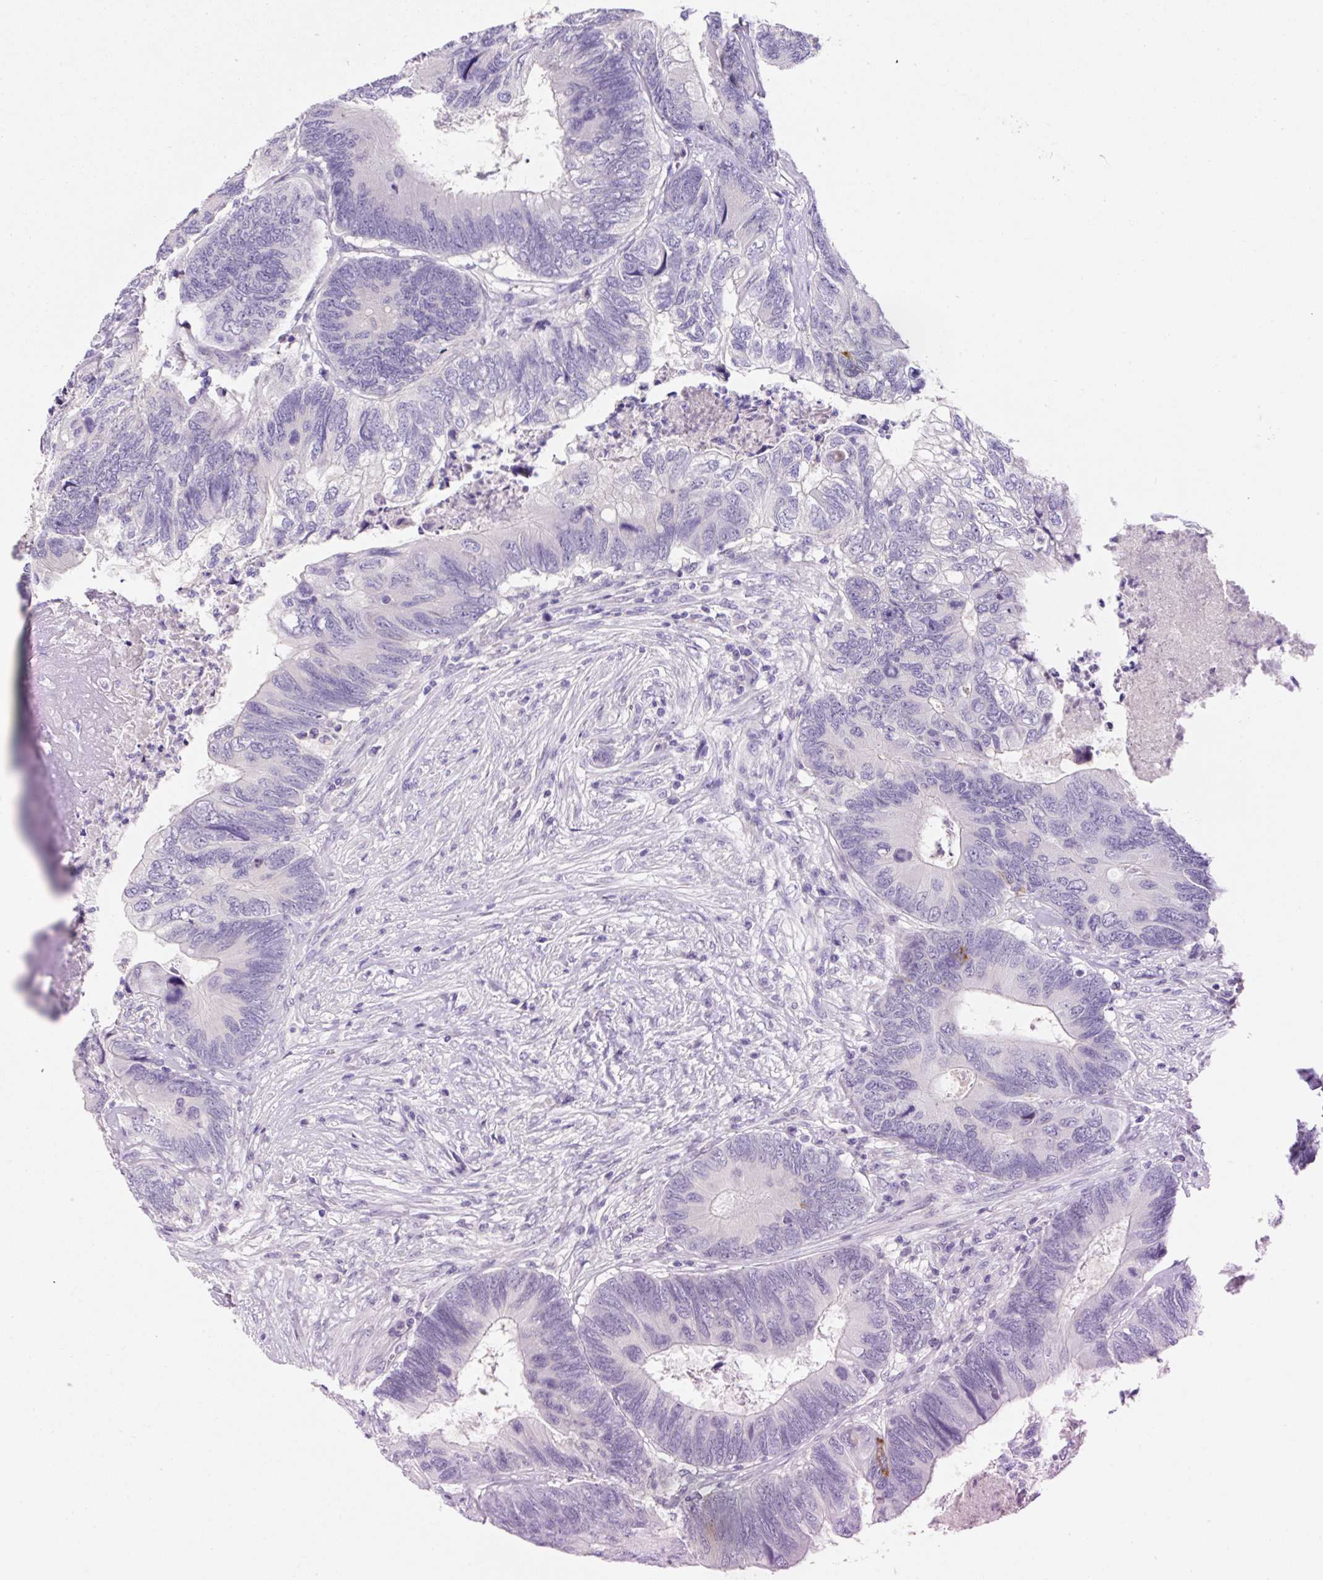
{"staining": {"intensity": "negative", "quantity": "none", "location": "none"}, "tissue": "colorectal cancer", "cell_type": "Tumor cells", "image_type": "cancer", "snomed": [{"axis": "morphology", "description": "Adenocarcinoma, NOS"}, {"axis": "topography", "description": "Colon"}], "caption": "DAB immunohistochemical staining of colorectal cancer (adenocarcinoma) shows no significant staining in tumor cells.", "gene": "SYP", "patient": {"sex": "female", "age": 67}}